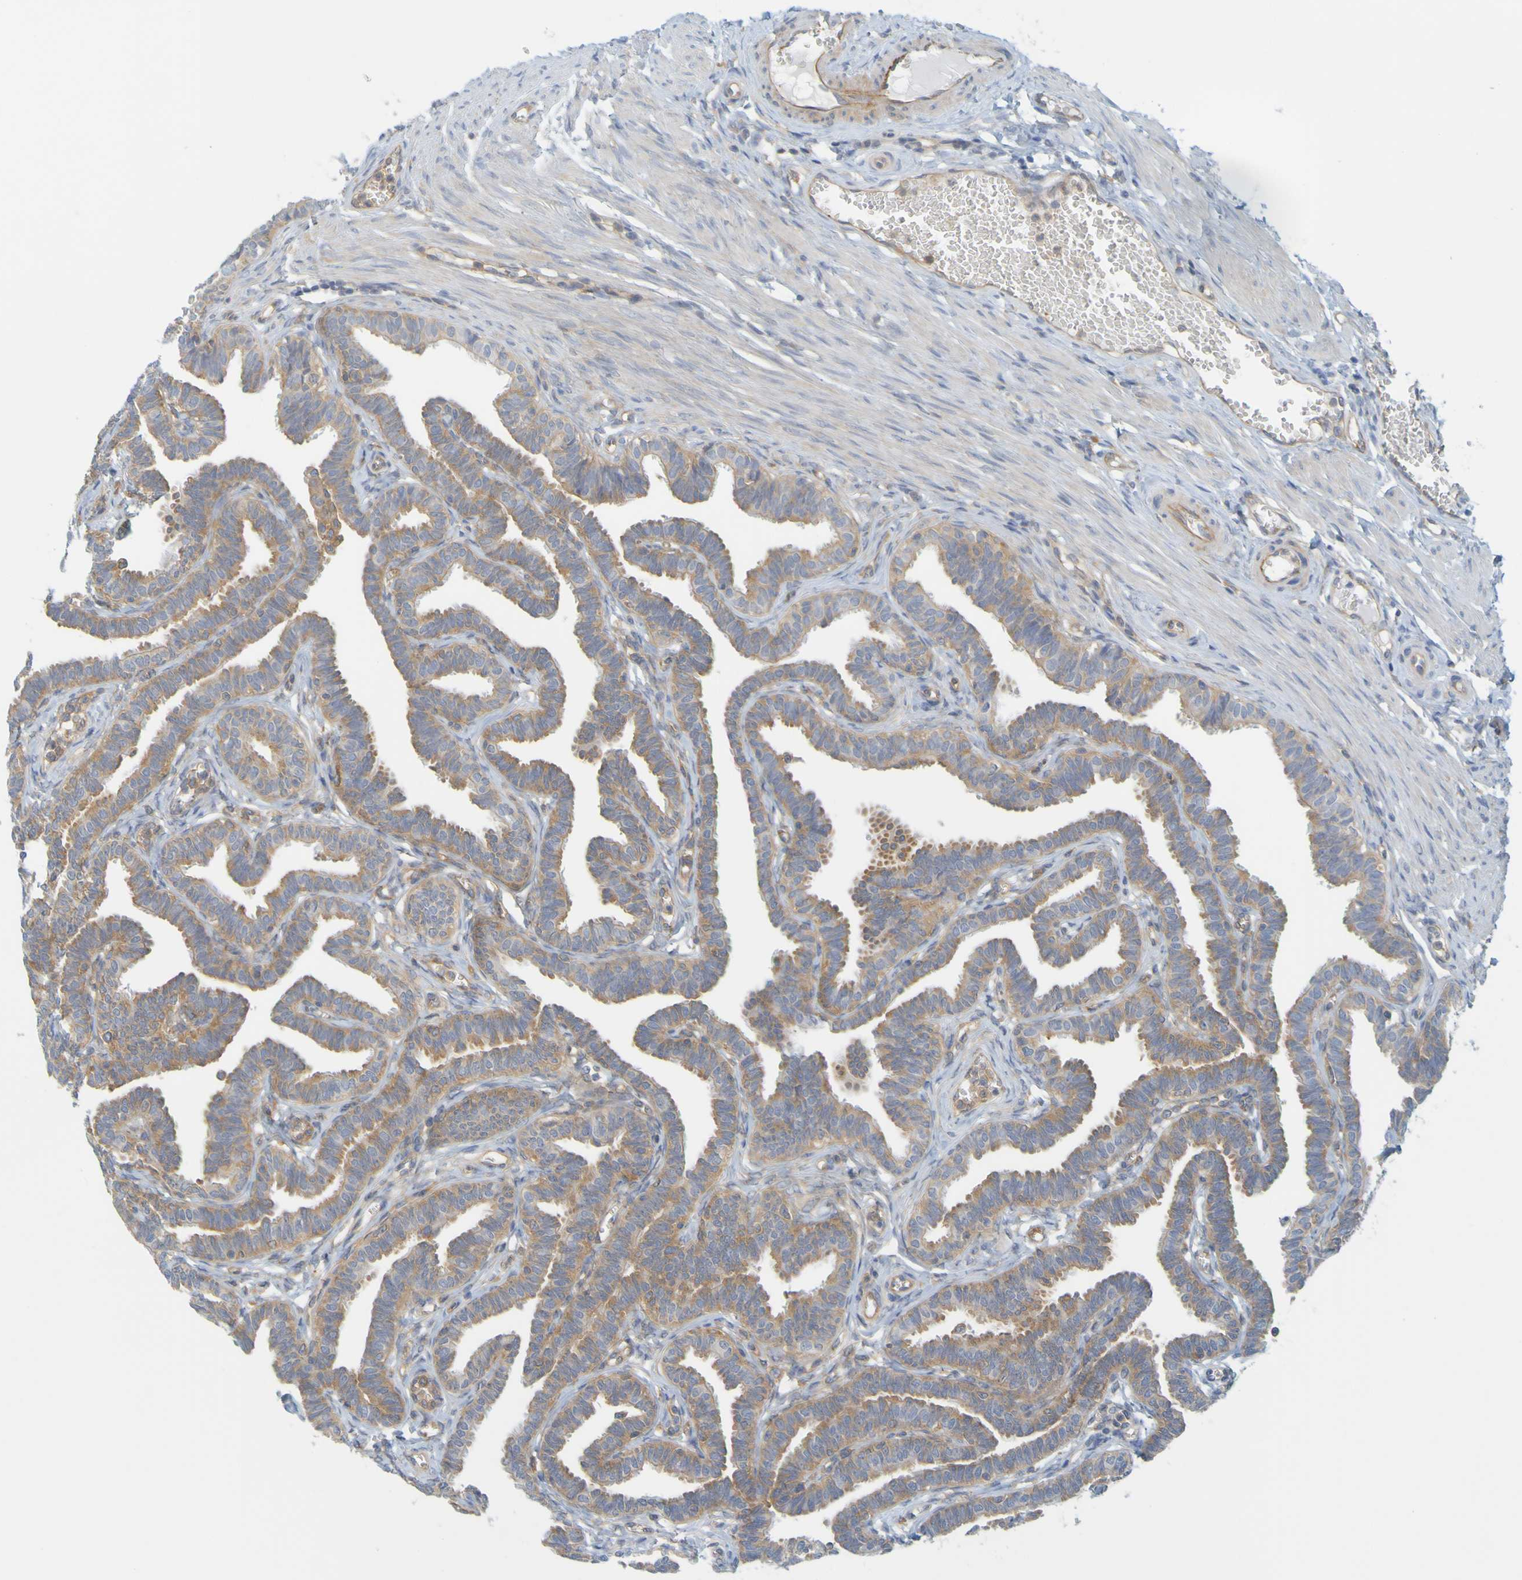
{"staining": {"intensity": "moderate", "quantity": ">75%", "location": "cytoplasmic/membranous"}, "tissue": "fallopian tube", "cell_type": "Glandular cells", "image_type": "normal", "snomed": [{"axis": "morphology", "description": "Normal tissue, NOS"}, {"axis": "topography", "description": "Fallopian tube"}, {"axis": "topography", "description": "Ovary"}], "caption": "This photomicrograph demonstrates IHC staining of benign human fallopian tube, with medium moderate cytoplasmic/membranous staining in approximately >75% of glandular cells.", "gene": "APPL1", "patient": {"sex": "female", "age": 23}}